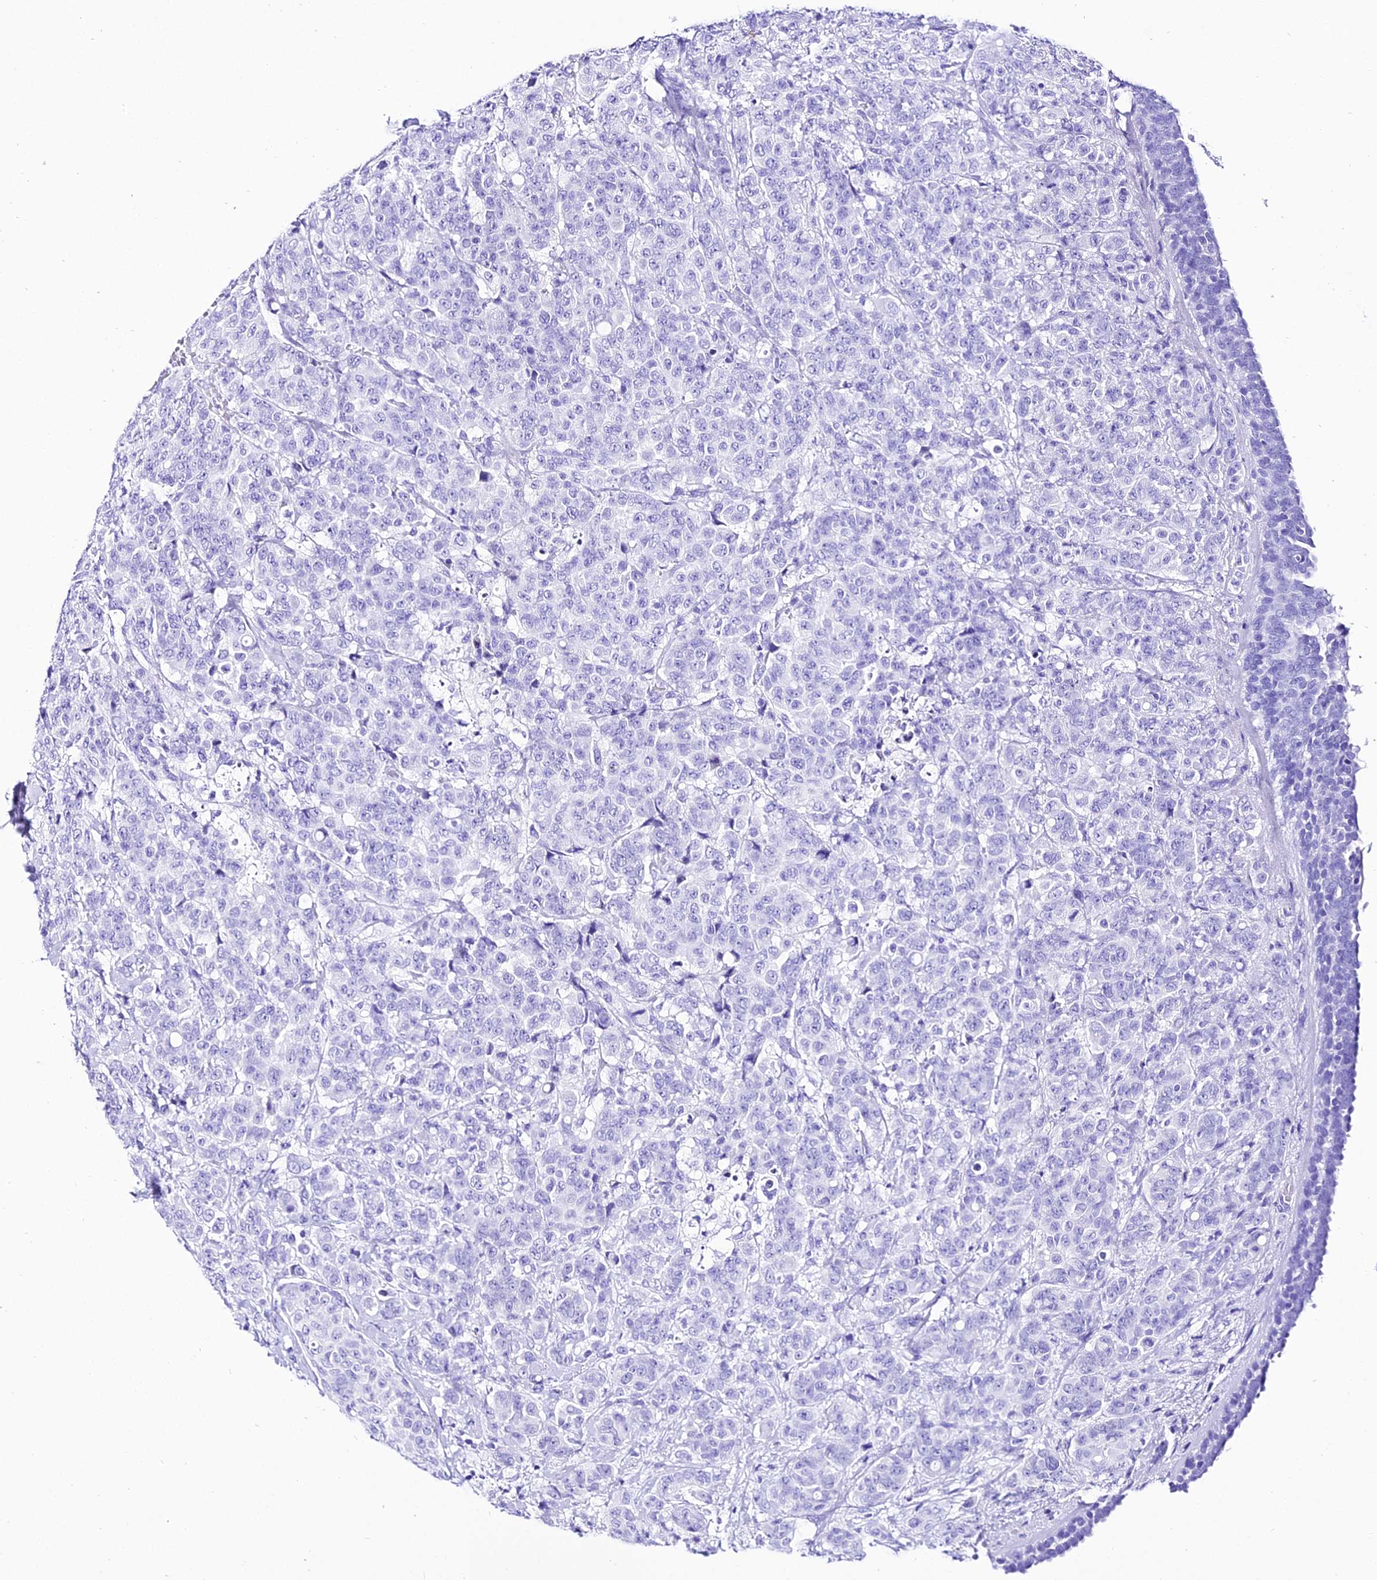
{"staining": {"intensity": "negative", "quantity": "none", "location": "none"}, "tissue": "breast cancer", "cell_type": "Tumor cells", "image_type": "cancer", "snomed": [{"axis": "morphology", "description": "Duct carcinoma"}, {"axis": "topography", "description": "Breast"}], "caption": "Immunohistochemistry (IHC) image of breast infiltrating ductal carcinoma stained for a protein (brown), which exhibits no positivity in tumor cells.", "gene": "TRMT44", "patient": {"sex": "female", "age": 40}}